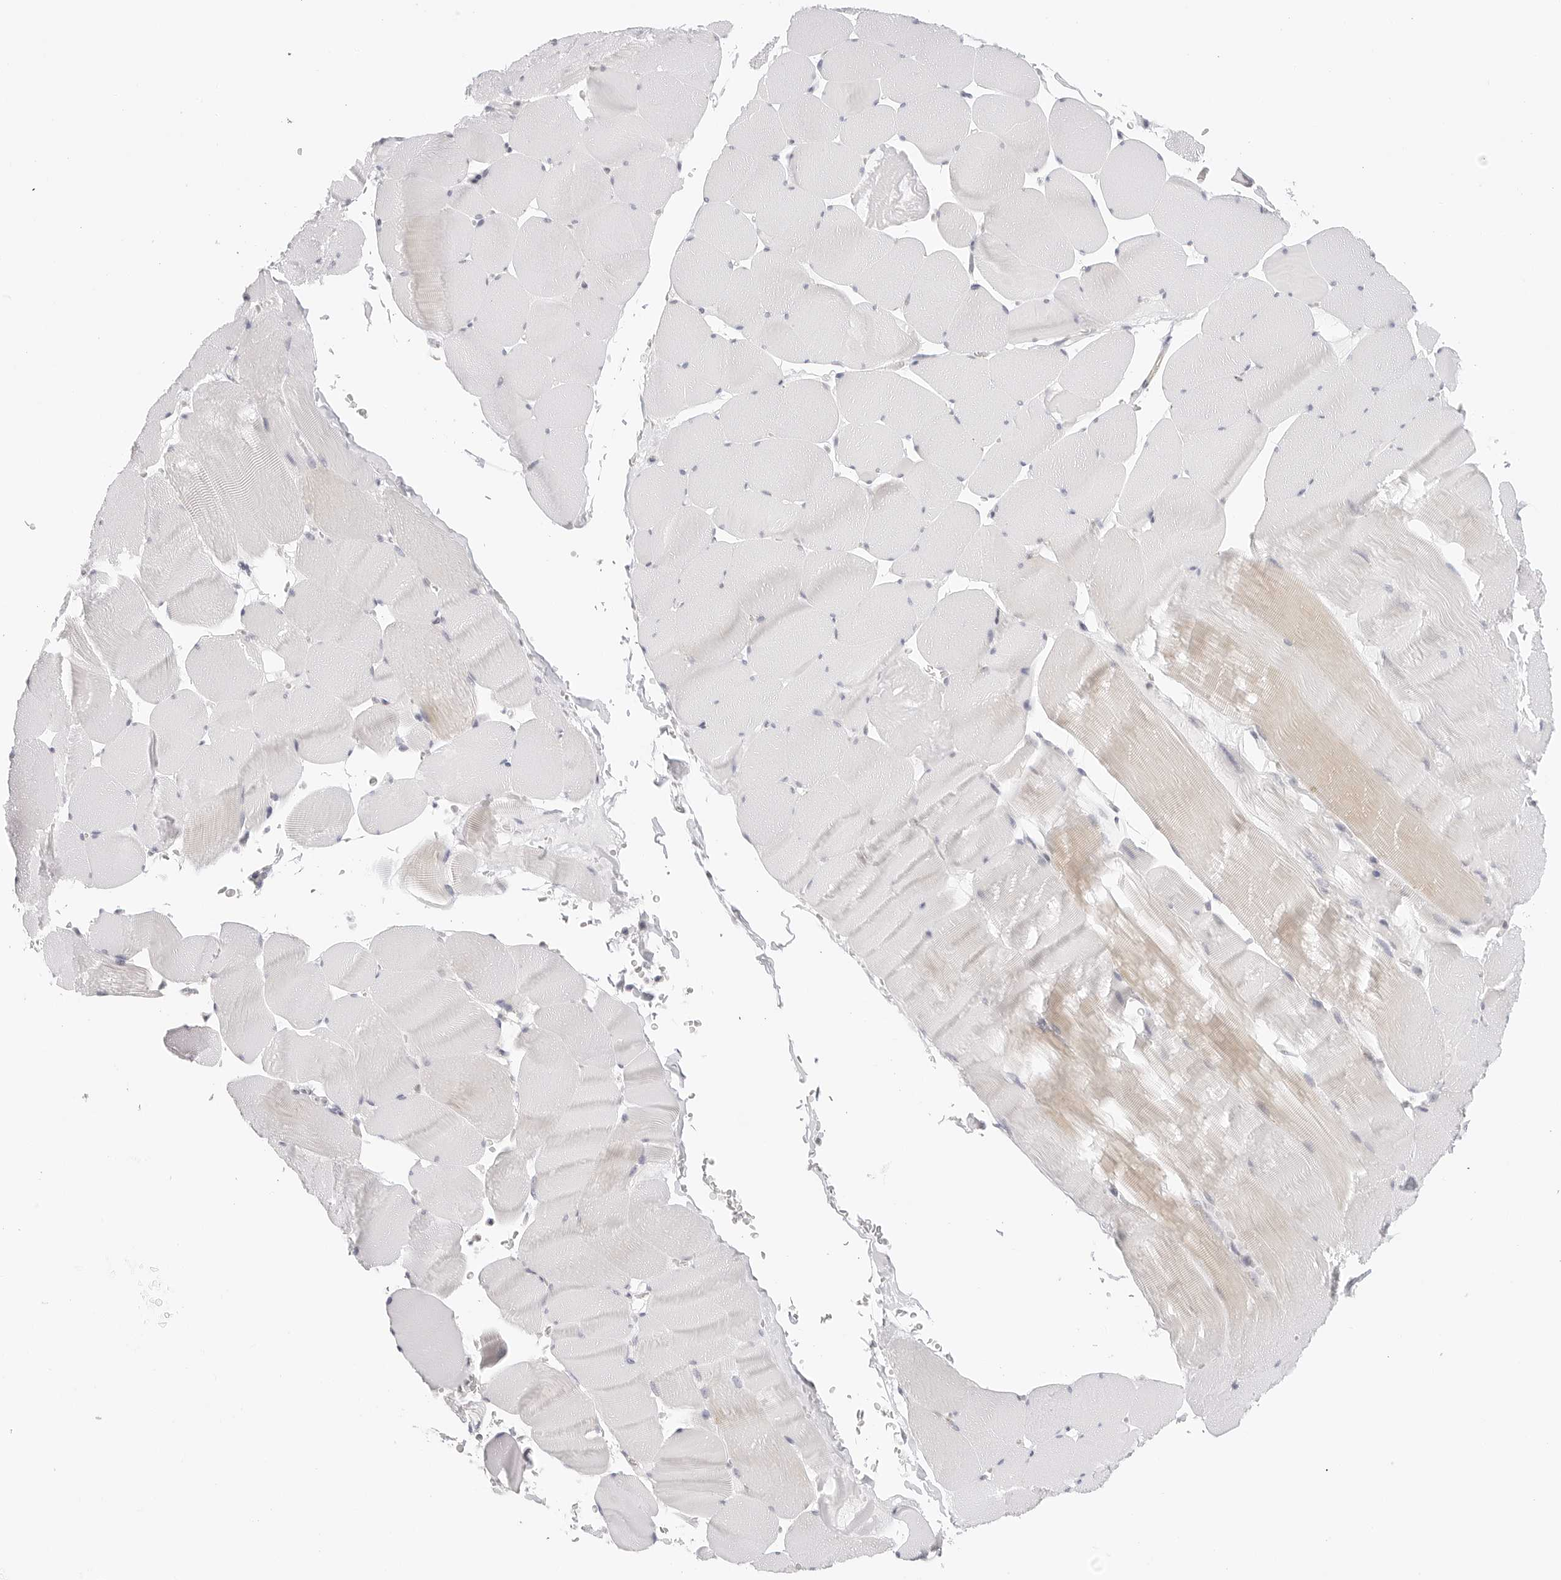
{"staining": {"intensity": "weak", "quantity": "<25%", "location": "cytoplasmic/membranous"}, "tissue": "skeletal muscle", "cell_type": "Myocytes", "image_type": "normal", "snomed": [{"axis": "morphology", "description": "Normal tissue, NOS"}, {"axis": "topography", "description": "Skeletal muscle"}], "caption": "Immunohistochemistry (IHC) of benign skeletal muscle demonstrates no expression in myocytes.", "gene": "TCP1", "patient": {"sex": "male", "age": 62}}